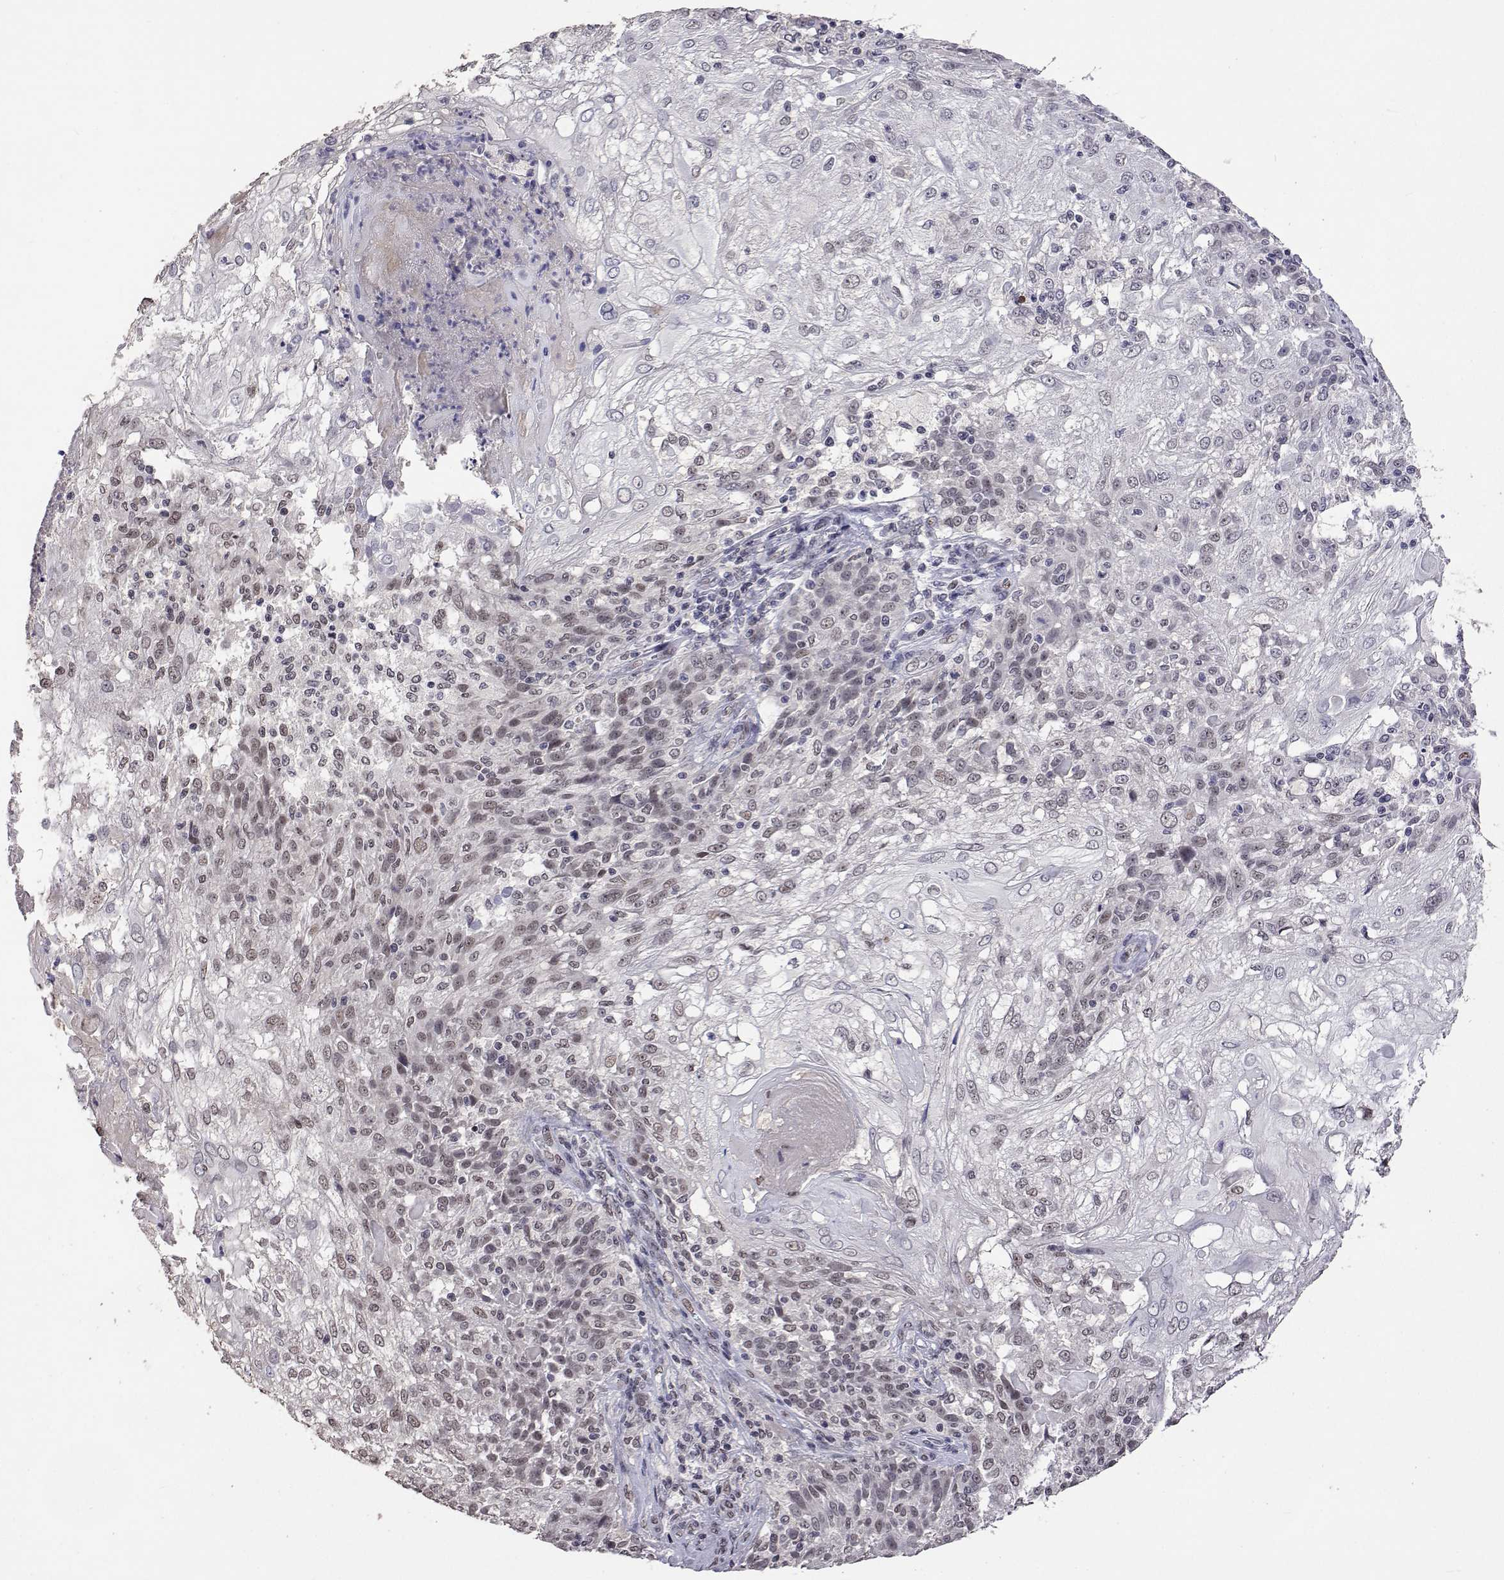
{"staining": {"intensity": "weak", "quantity": "25%-75%", "location": "nuclear"}, "tissue": "skin cancer", "cell_type": "Tumor cells", "image_type": "cancer", "snomed": [{"axis": "morphology", "description": "Normal tissue, NOS"}, {"axis": "morphology", "description": "Squamous cell carcinoma, NOS"}, {"axis": "topography", "description": "Skin"}], "caption": "IHC (DAB) staining of human skin cancer (squamous cell carcinoma) displays weak nuclear protein staining in approximately 25%-75% of tumor cells.", "gene": "HNRNPA0", "patient": {"sex": "female", "age": 83}}